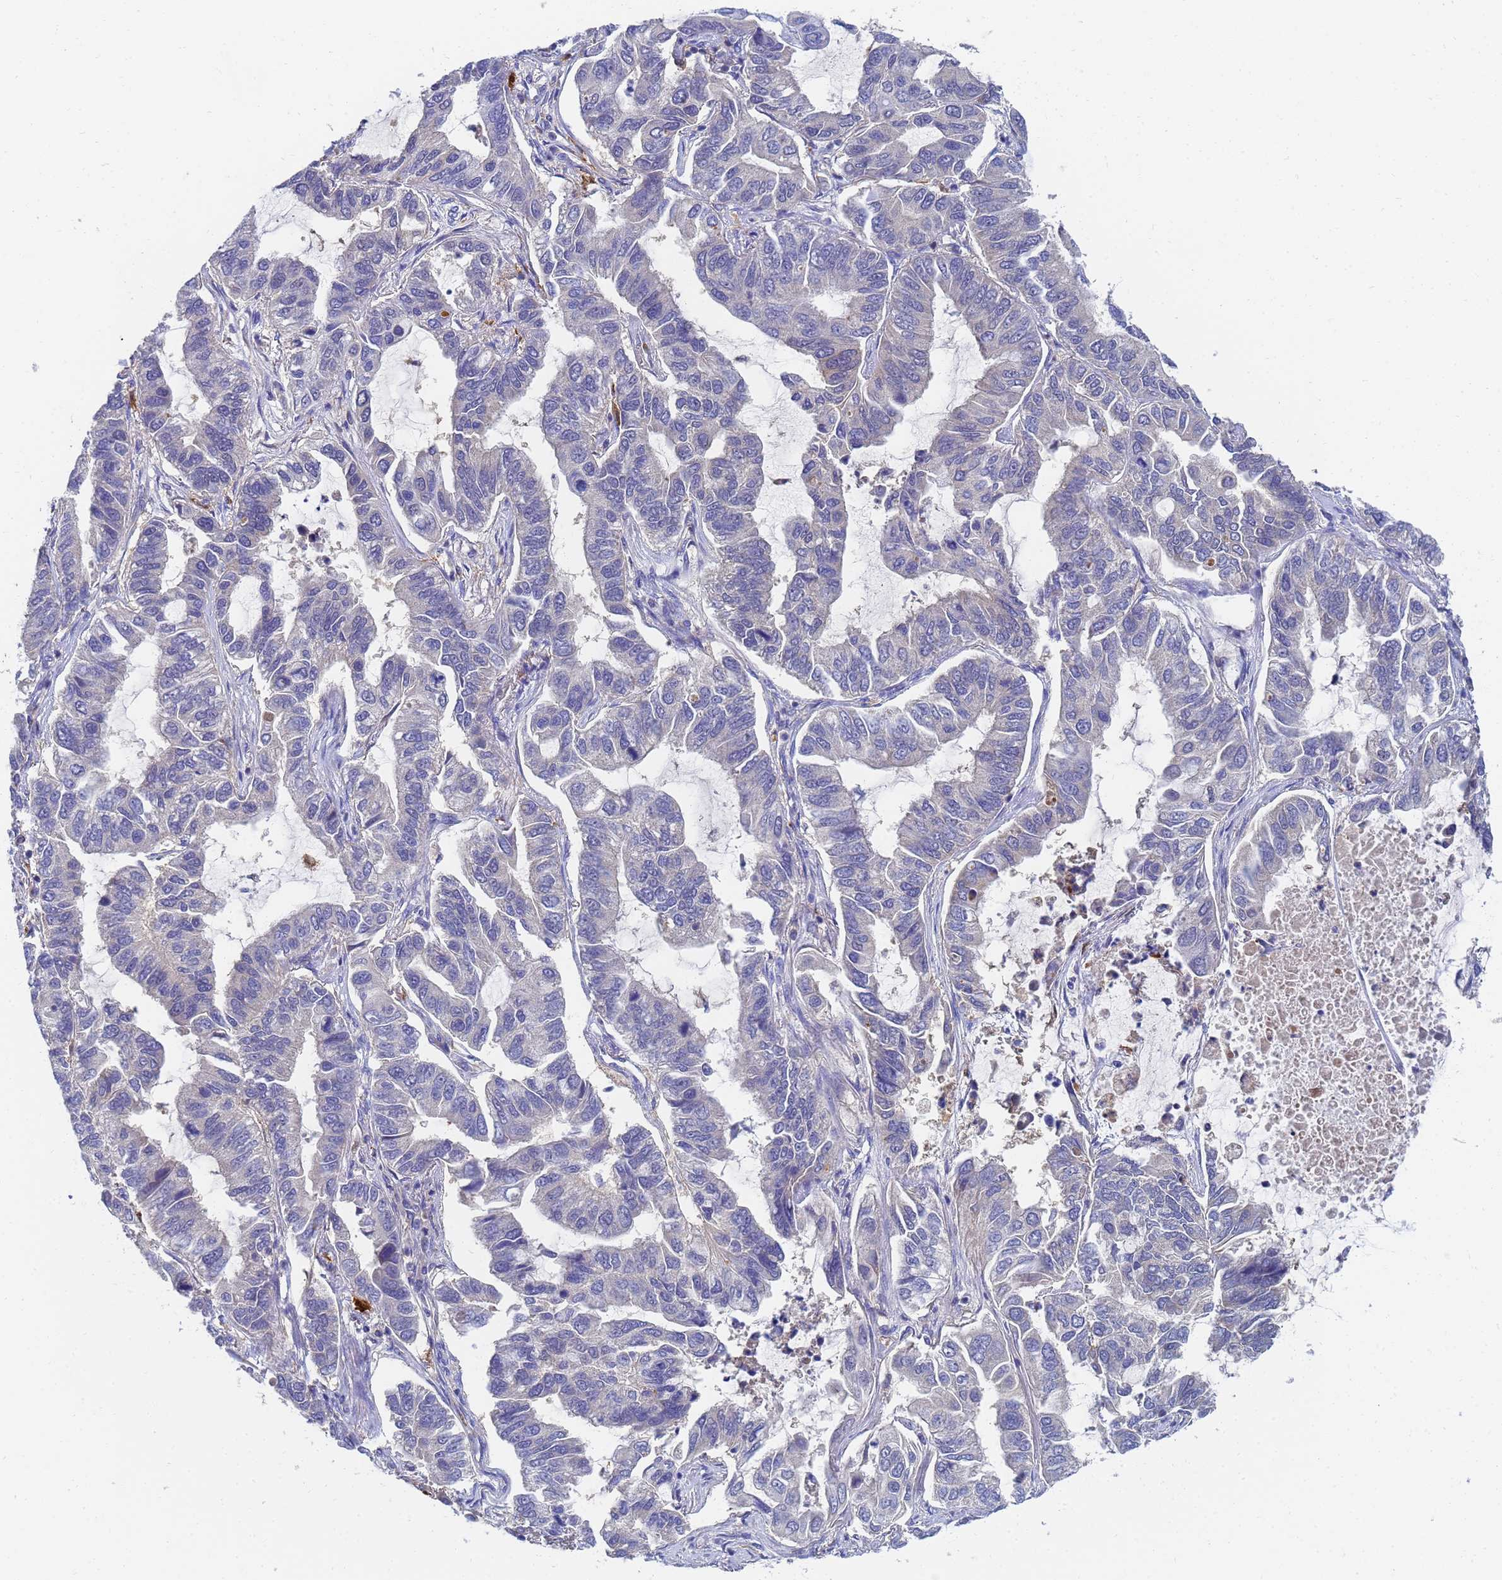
{"staining": {"intensity": "negative", "quantity": "none", "location": "none"}, "tissue": "lung cancer", "cell_type": "Tumor cells", "image_type": "cancer", "snomed": [{"axis": "morphology", "description": "Adenocarcinoma, NOS"}, {"axis": "topography", "description": "Lung"}], "caption": "Immunohistochemistry photomicrograph of human adenocarcinoma (lung) stained for a protein (brown), which shows no staining in tumor cells.", "gene": "GCHFR", "patient": {"sex": "male", "age": 64}}